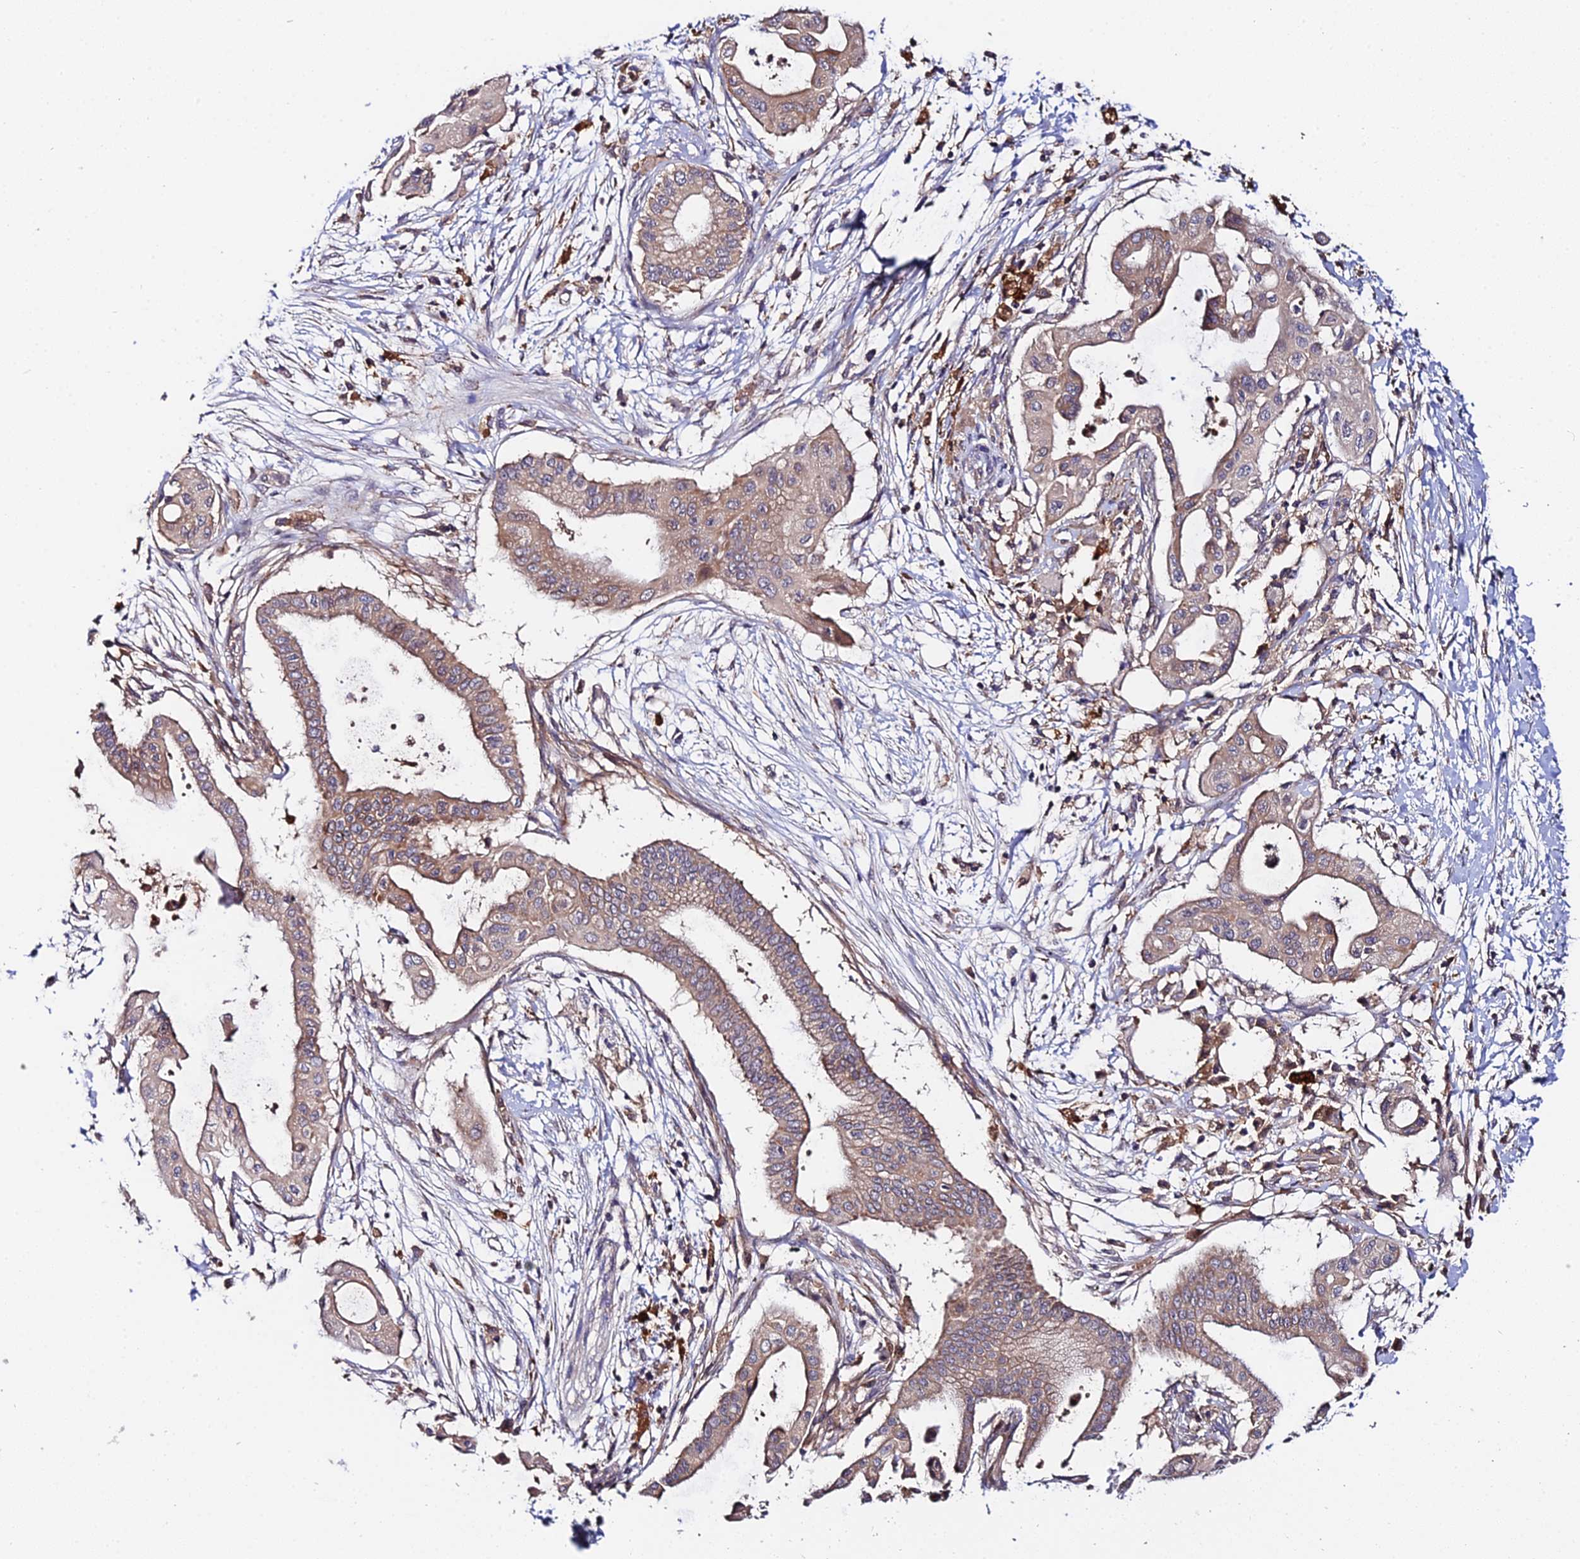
{"staining": {"intensity": "weak", "quantity": ">75%", "location": "cytoplasmic/membranous"}, "tissue": "pancreatic cancer", "cell_type": "Tumor cells", "image_type": "cancer", "snomed": [{"axis": "morphology", "description": "Adenocarcinoma, NOS"}, {"axis": "topography", "description": "Pancreas"}], "caption": "Immunohistochemical staining of pancreatic adenocarcinoma exhibits low levels of weak cytoplasmic/membranous positivity in approximately >75% of tumor cells.", "gene": "ZBED8", "patient": {"sex": "male", "age": 68}}